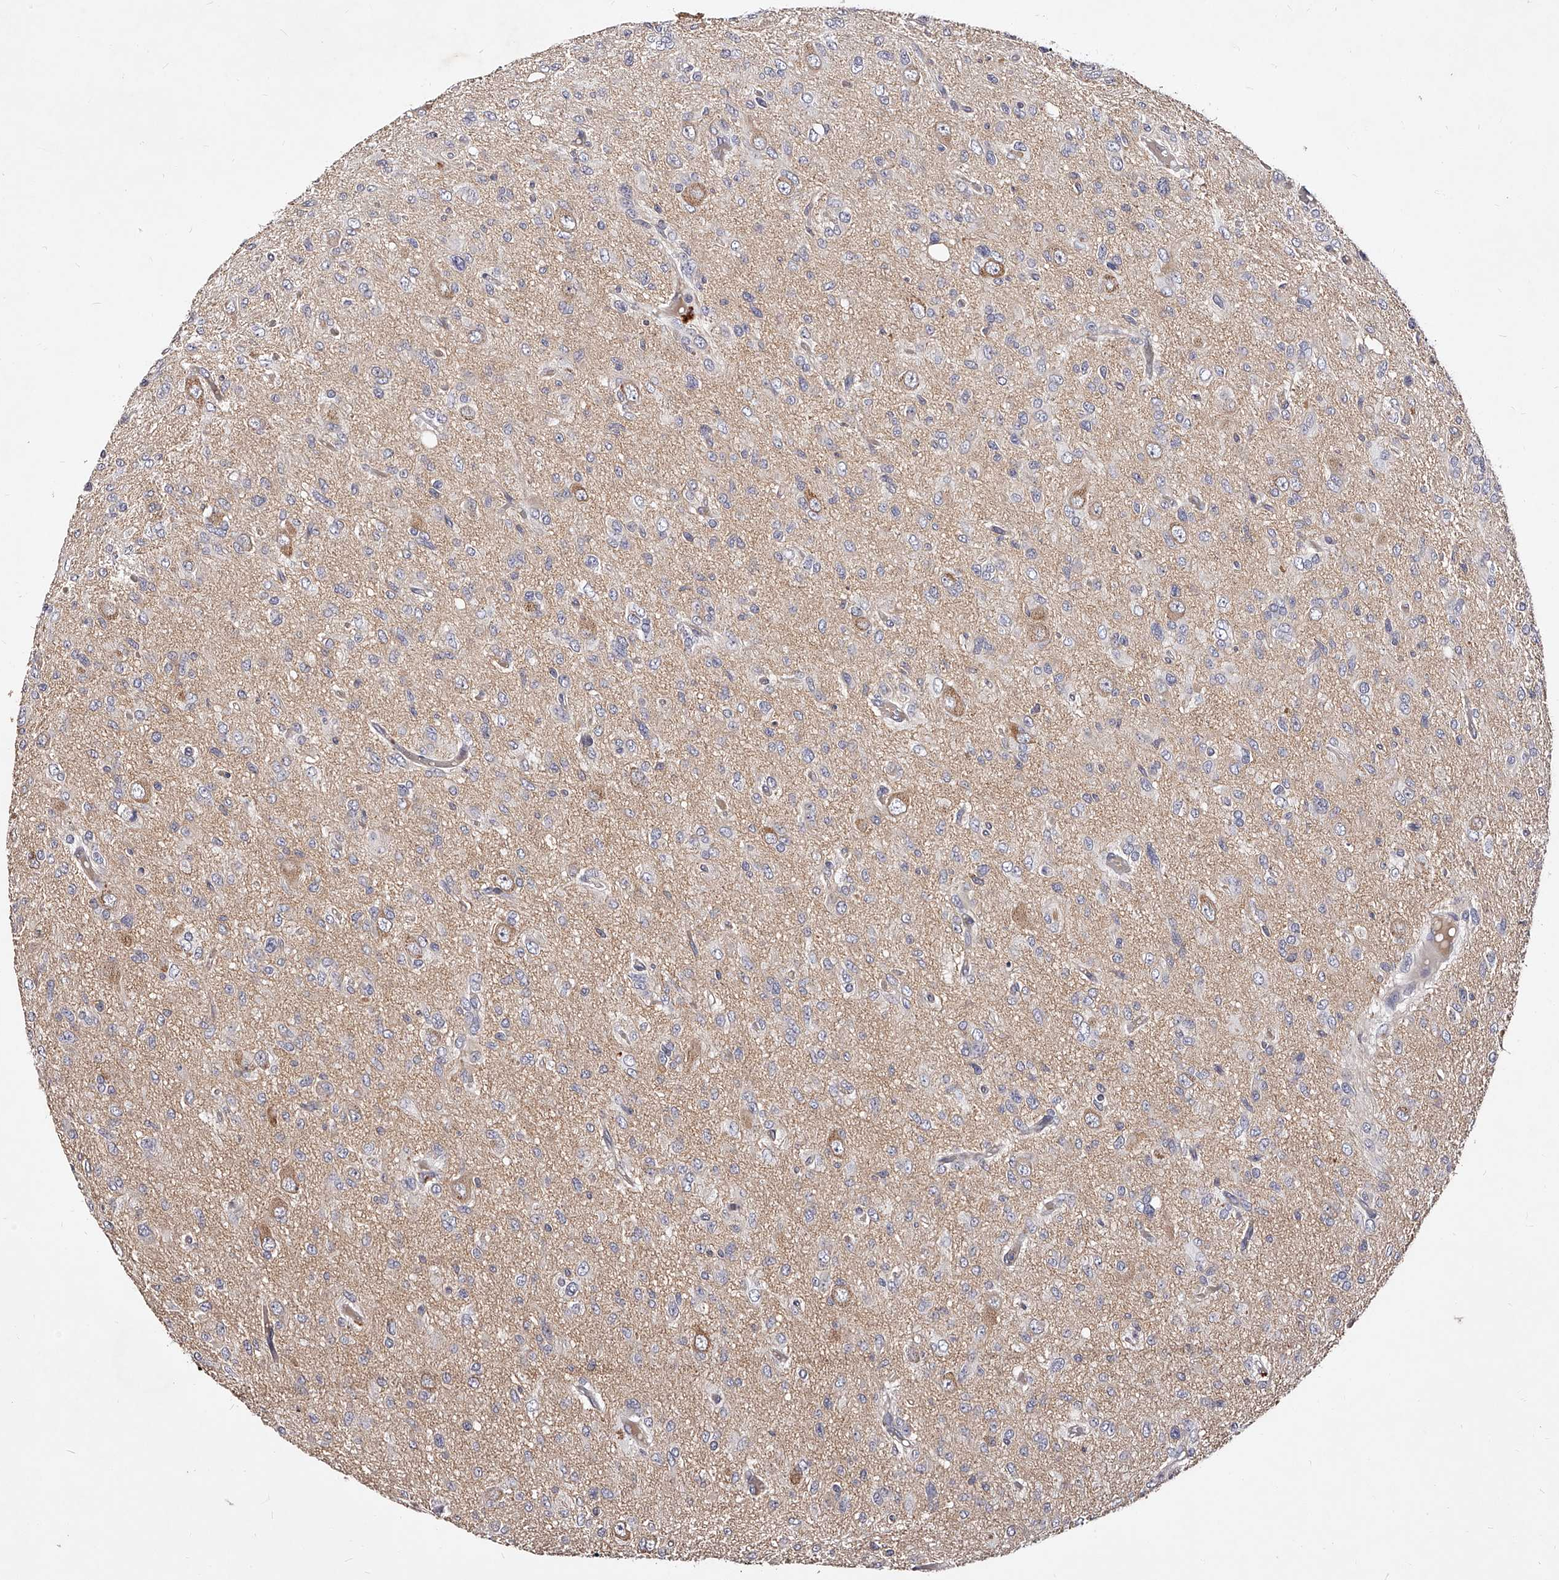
{"staining": {"intensity": "negative", "quantity": "none", "location": "none"}, "tissue": "glioma", "cell_type": "Tumor cells", "image_type": "cancer", "snomed": [{"axis": "morphology", "description": "Glioma, malignant, High grade"}, {"axis": "topography", "description": "Brain"}], "caption": "Immunohistochemical staining of human malignant glioma (high-grade) displays no significant positivity in tumor cells.", "gene": "PHACTR1", "patient": {"sex": "female", "age": 59}}